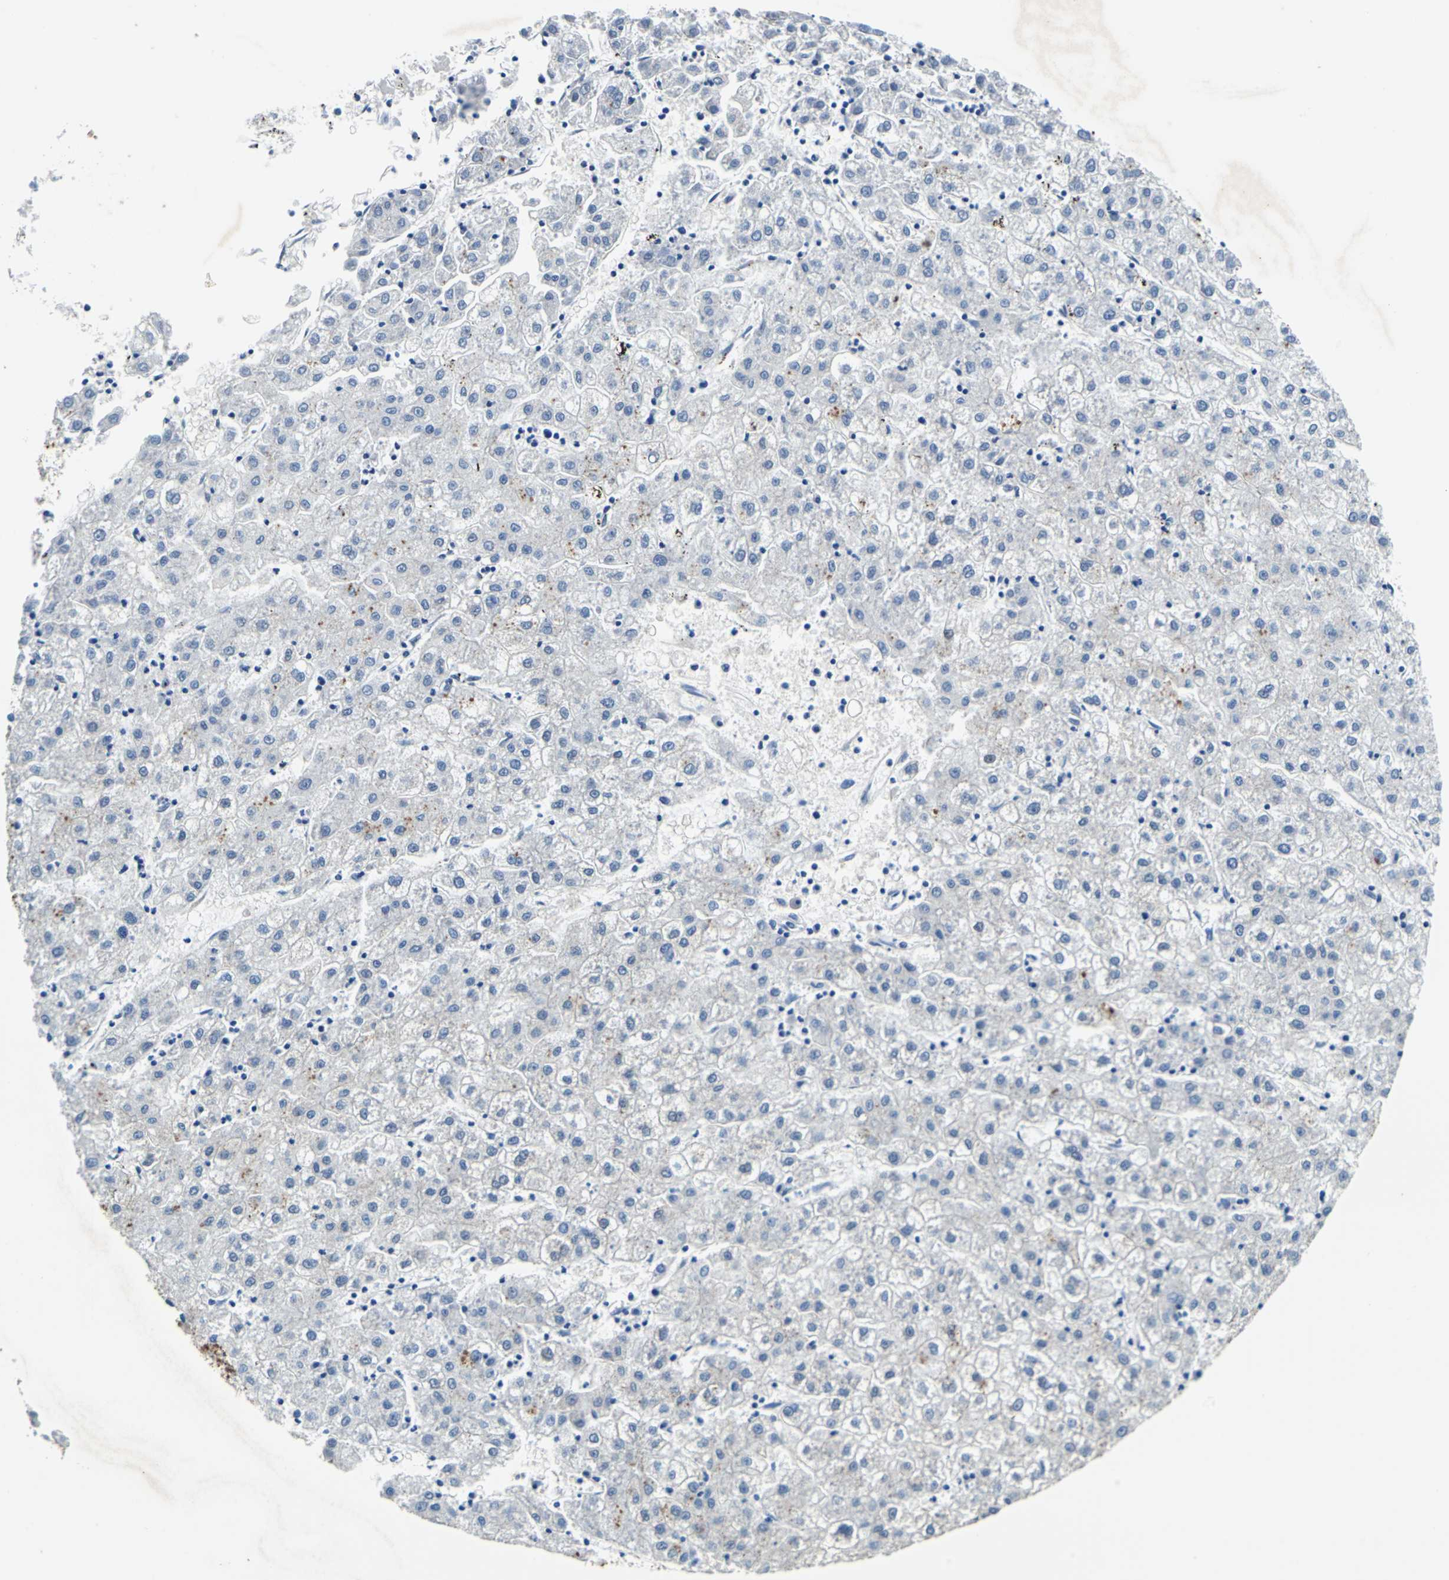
{"staining": {"intensity": "negative", "quantity": "none", "location": "none"}, "tissue": "liver cancer", "cell_type": "Tumor cells", "image_type": "cancer", "snomed": [{"axis": "morphology", "description": "Carcinoma, Hepatocellular, NOS"}, {"axis": "topography", "description": "Liver"}], "caption": "Tumor cells are negative for brown protein staining in liver cancer (hepatocellular carcinoma).", "gene": "TEX264", "patient": {"sex": "male", "age": 72}}